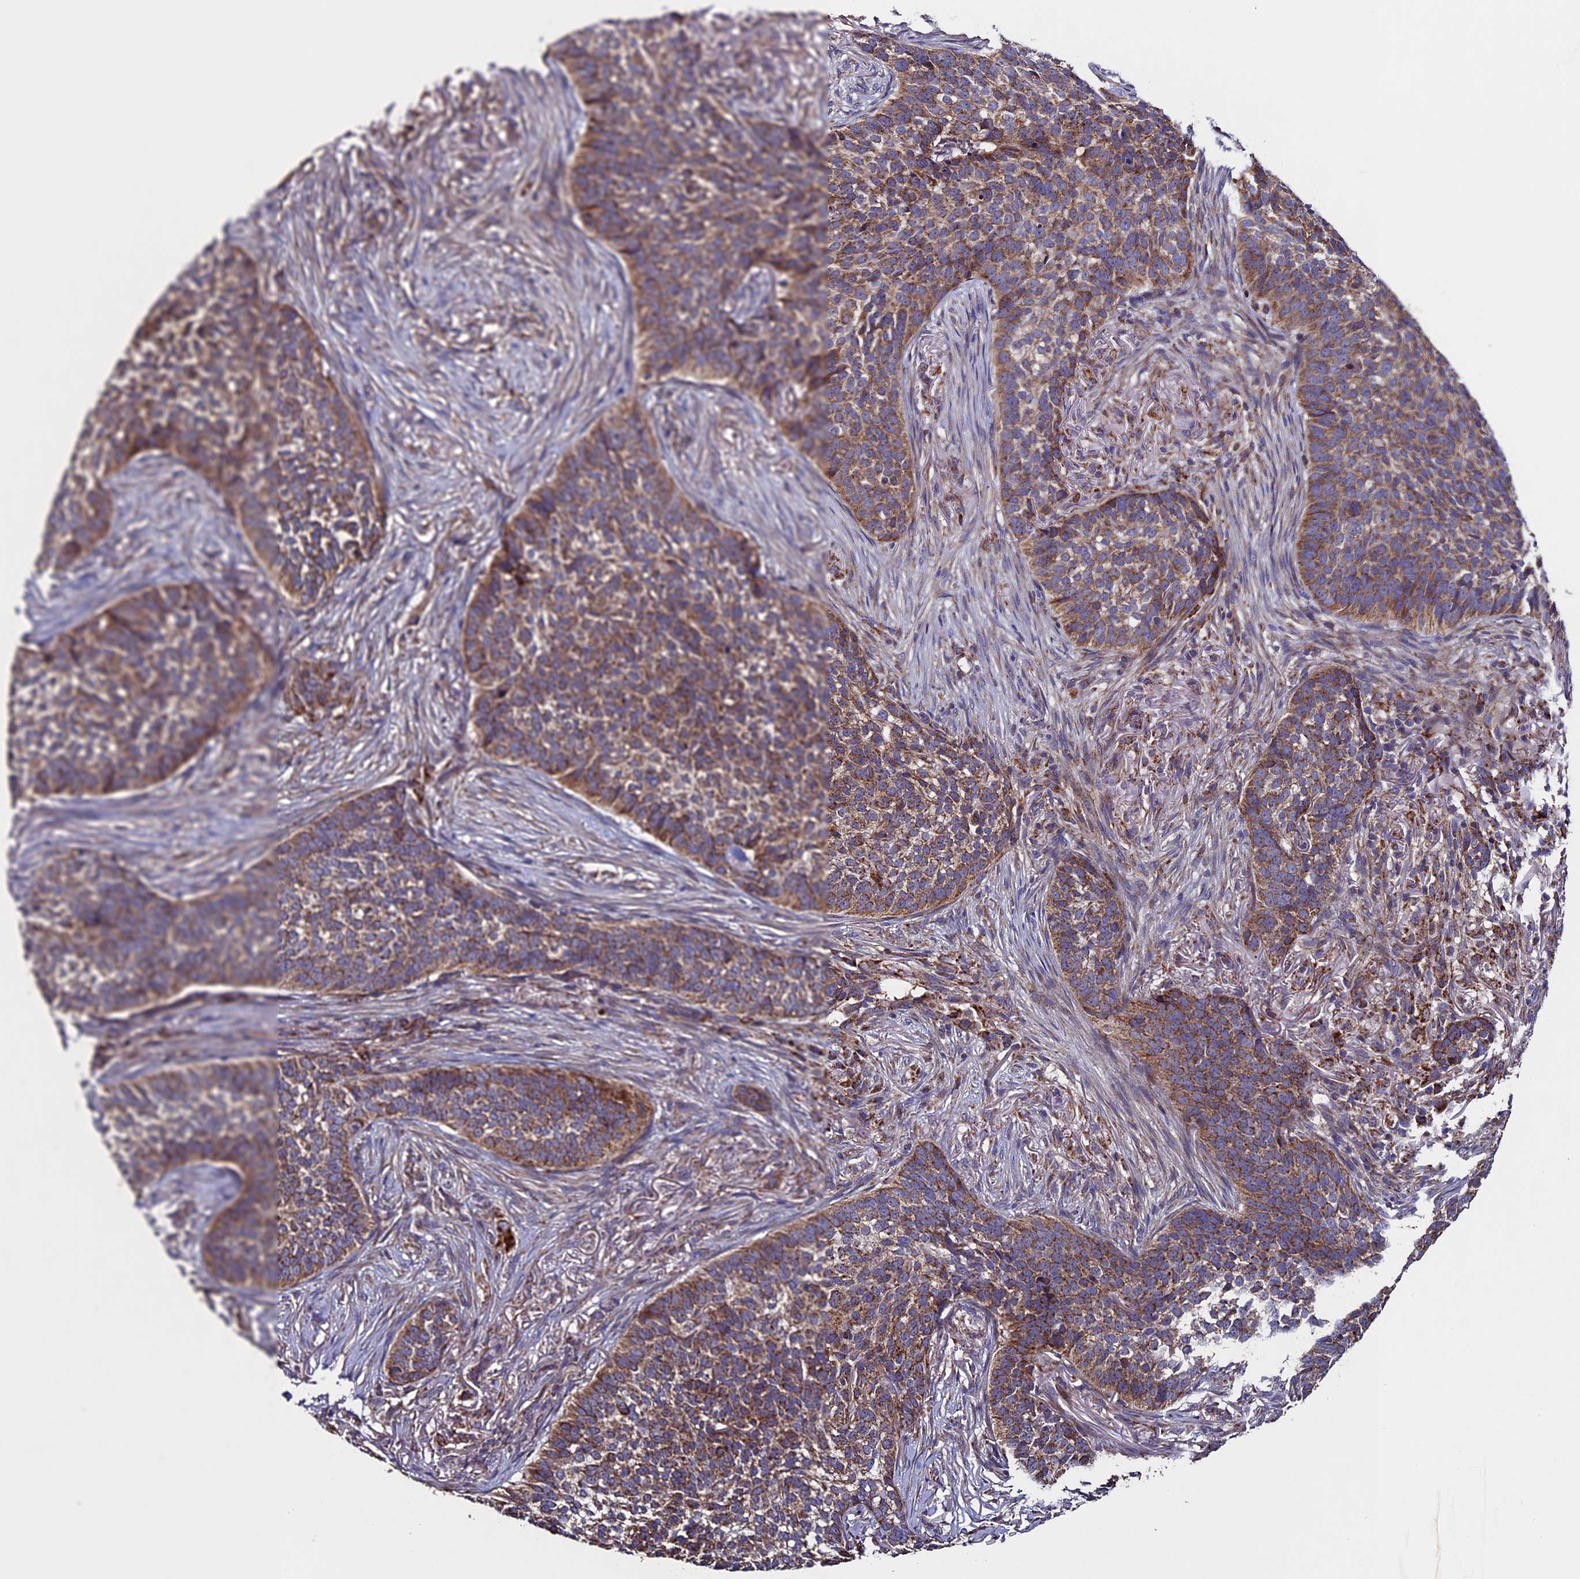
{"staining": {"intensity": "moderate", "quantity": ">75%", "location": "cytoplasmic/membranous"}, "tissue": "skin cancer", "cell_type": "Tumor cells", "image_type": "cancer", "snomed": [{"axis": "morphology", "description": "Basal cell carcinoma"}, {"axis": "topography", "description": "Skin"}], "caption": "This is a micrograph of IHC staining of skin cancer (basal cell carcinoma), which shows moderate staining in the cytoplasmic/membranous of tumor cells.", "gene": "RNF17", "patient": {"sex": "male", "age": 85}}